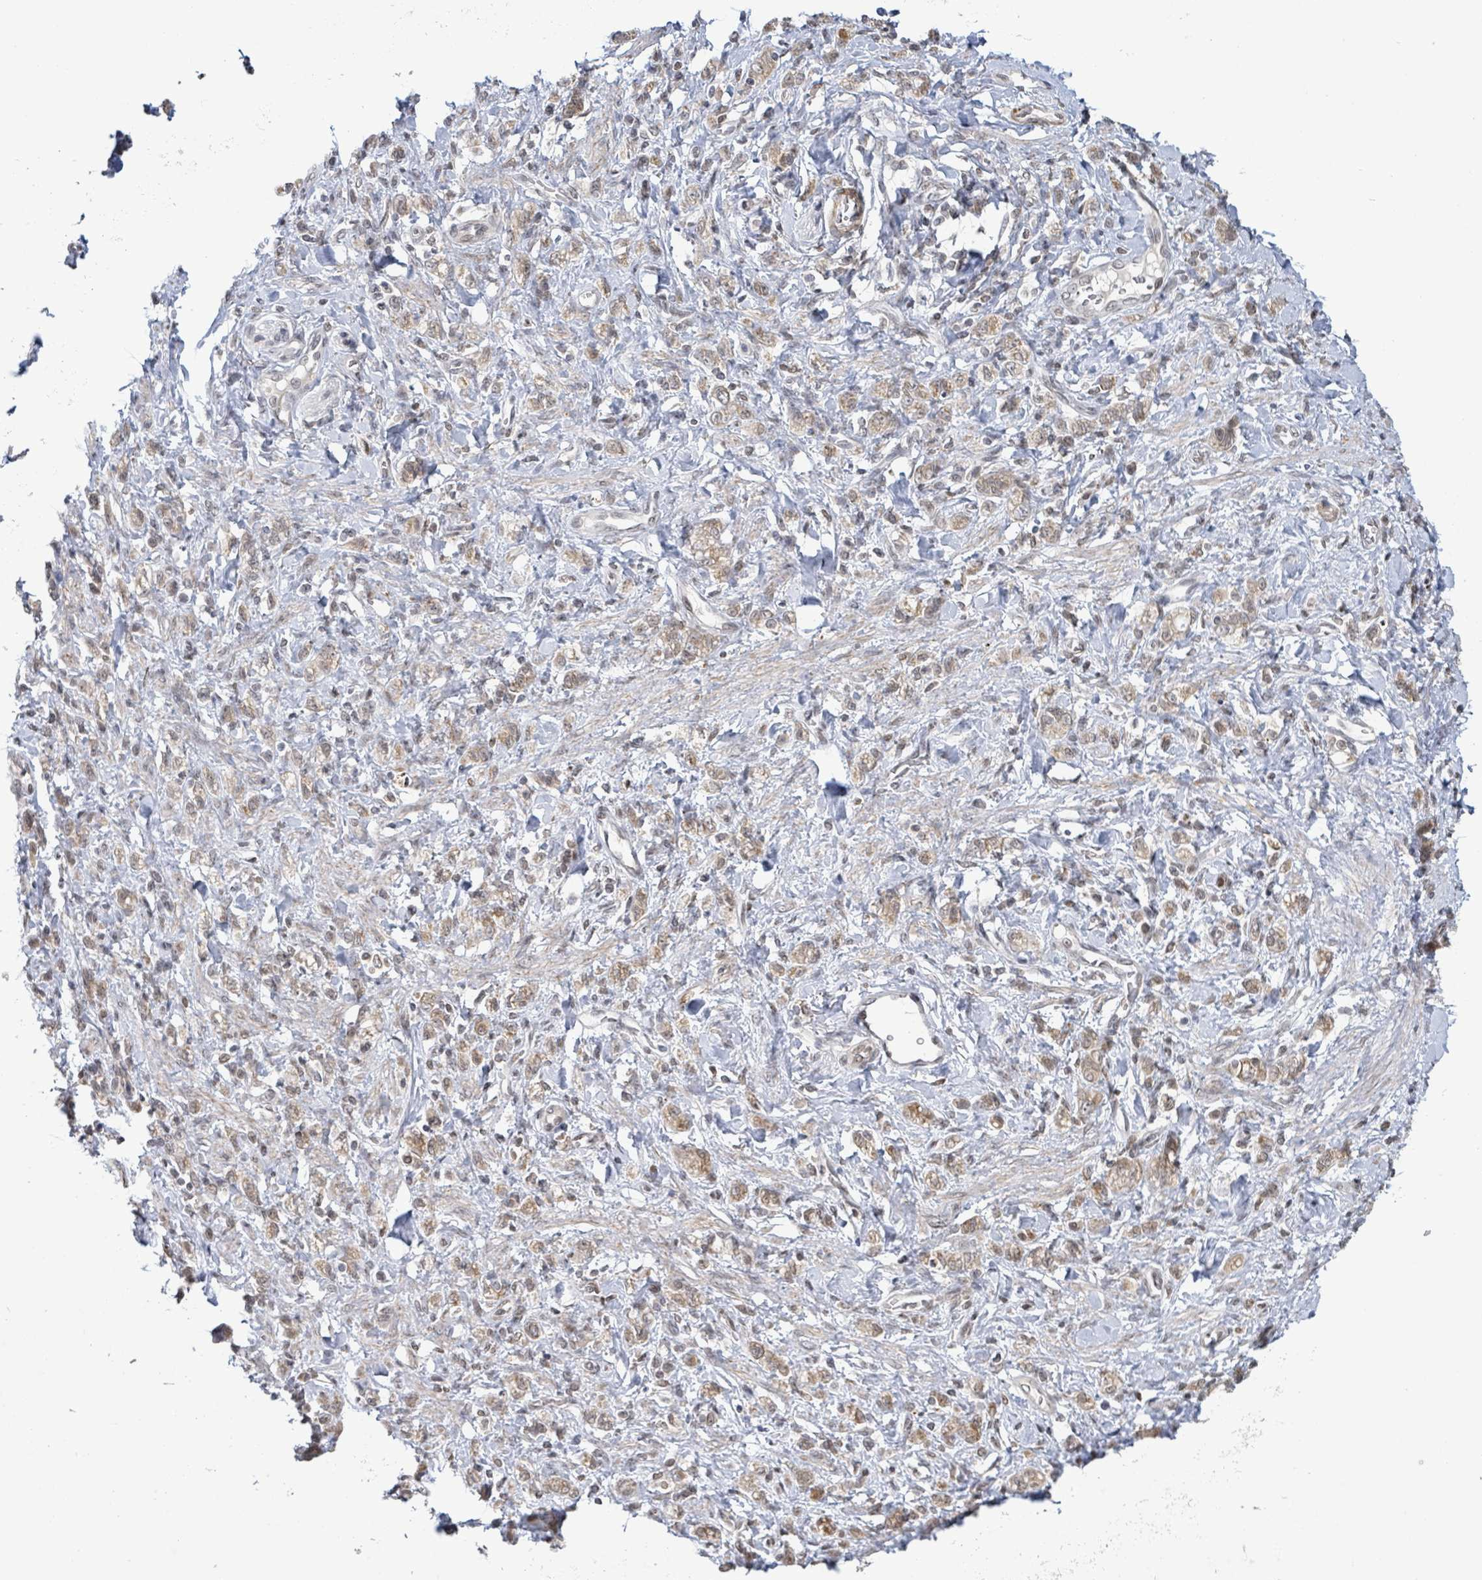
{"staining": {"intensity": "weak", "quantity": ">75%", "location": "cytoplasmic/membranous,nuclear"}, "tissue": "stomach cancer", "cell_type": "Tumor cells", "image_type": "cancer", "snomed": [{"axis": "morphology", "description": "Adenocarcinoma, NOS"}, {"axis": "topography", "description": "Stomach"}], "caption": "Immunohistochemistry (IHC) histopathology image of stomach cancer stained for a protein (brown), which reveals low levels of weak cytoplasmic/membranous and nuclear expression in approximately >75% of tumor cells.", "gene": "SBF2", "patient": {"sex": "male", "age": 77}}